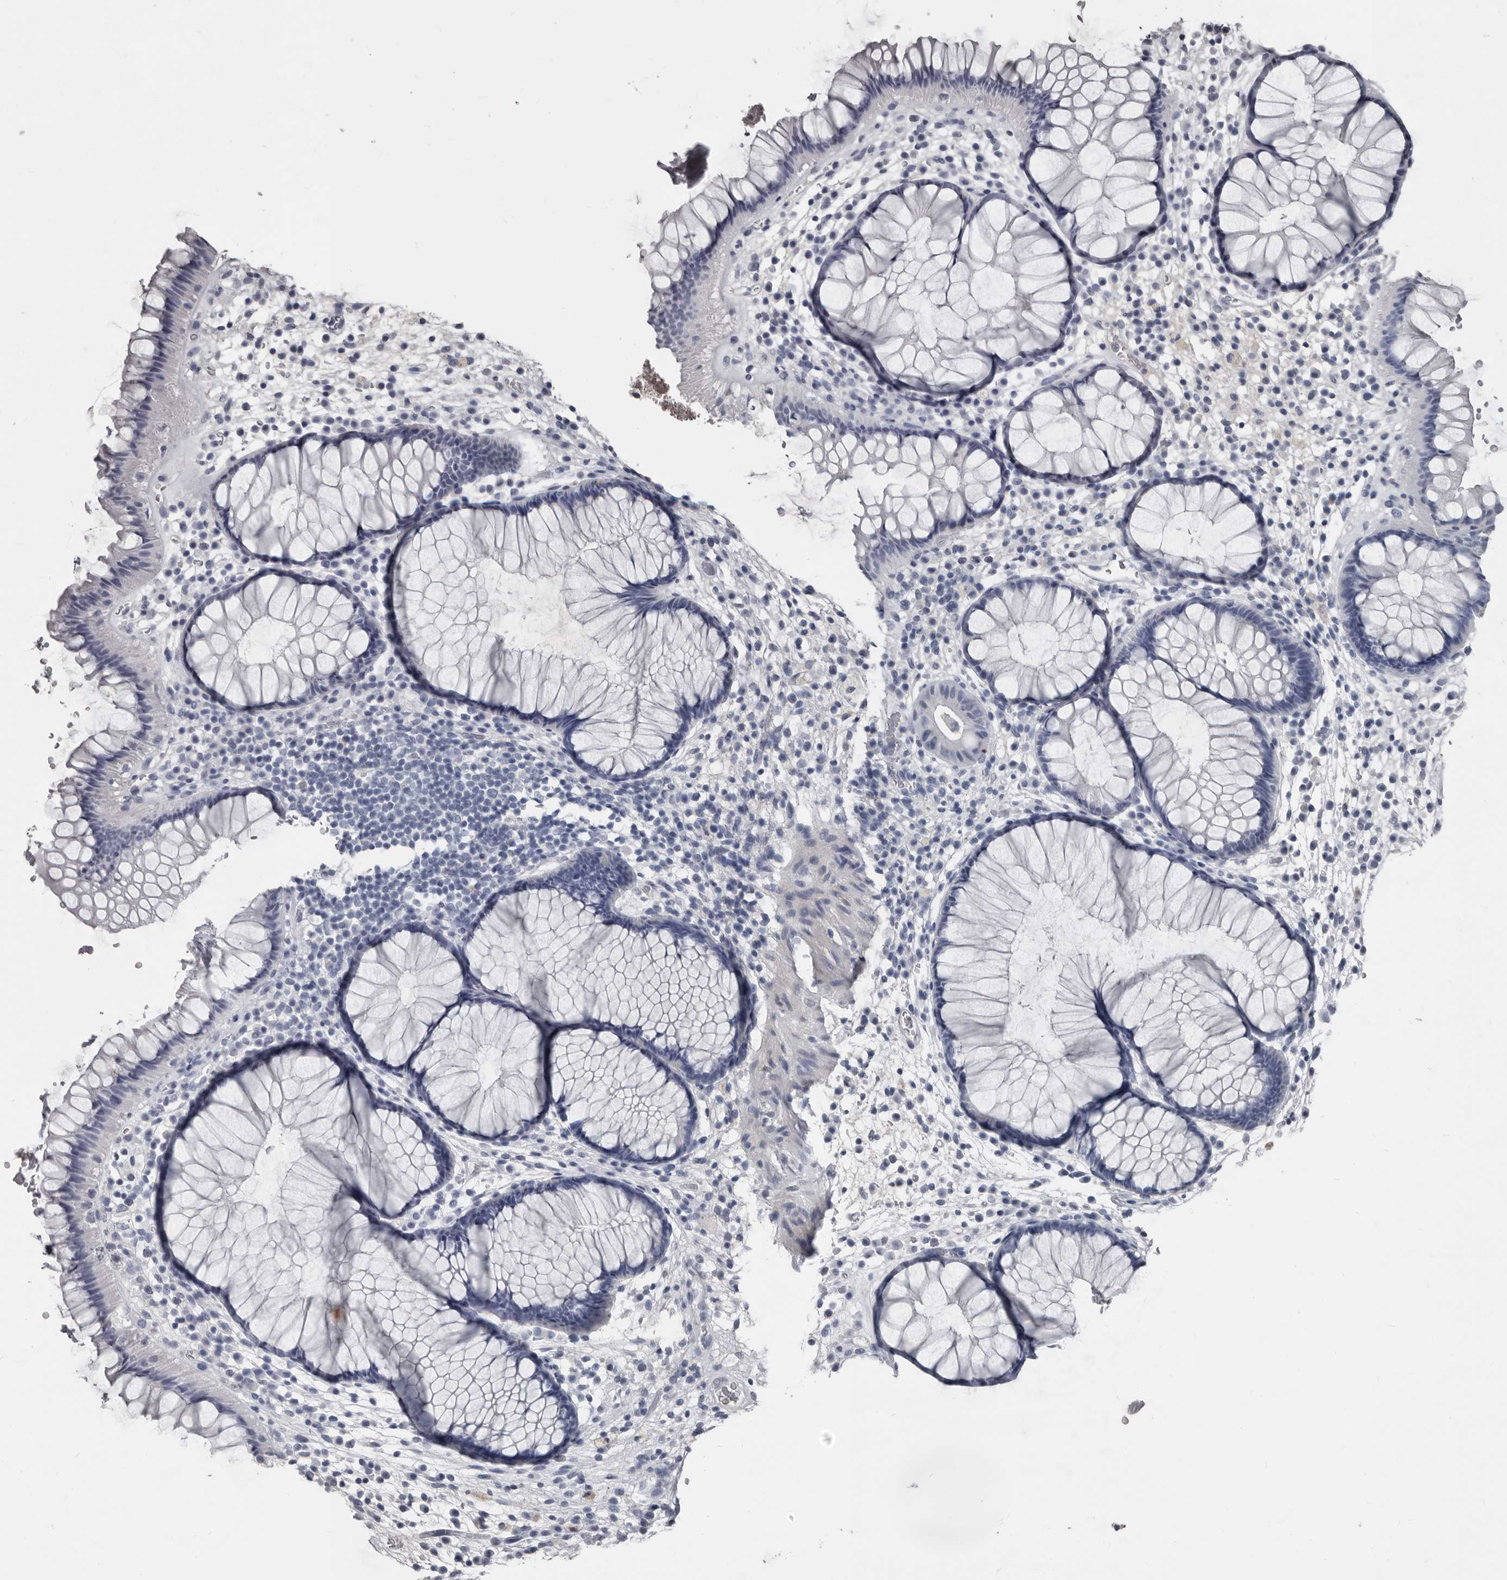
{"staining": {"intensity": "negative", "quantity": "none", "location": "none"}, "tissue": "rectum", "cell_type": "Glandular cells", "image_type": "normal", "snomed": [{"axis": "morphology", "description": "Normal tissue, NOS"}, {"axis": "topography", "description": "Rectum"}], "caption": "The histopathology image displays no staining of glandular cells in benign rectum.", "gene": "GREB1", "patient": {"sex": "male", "age": 51}}